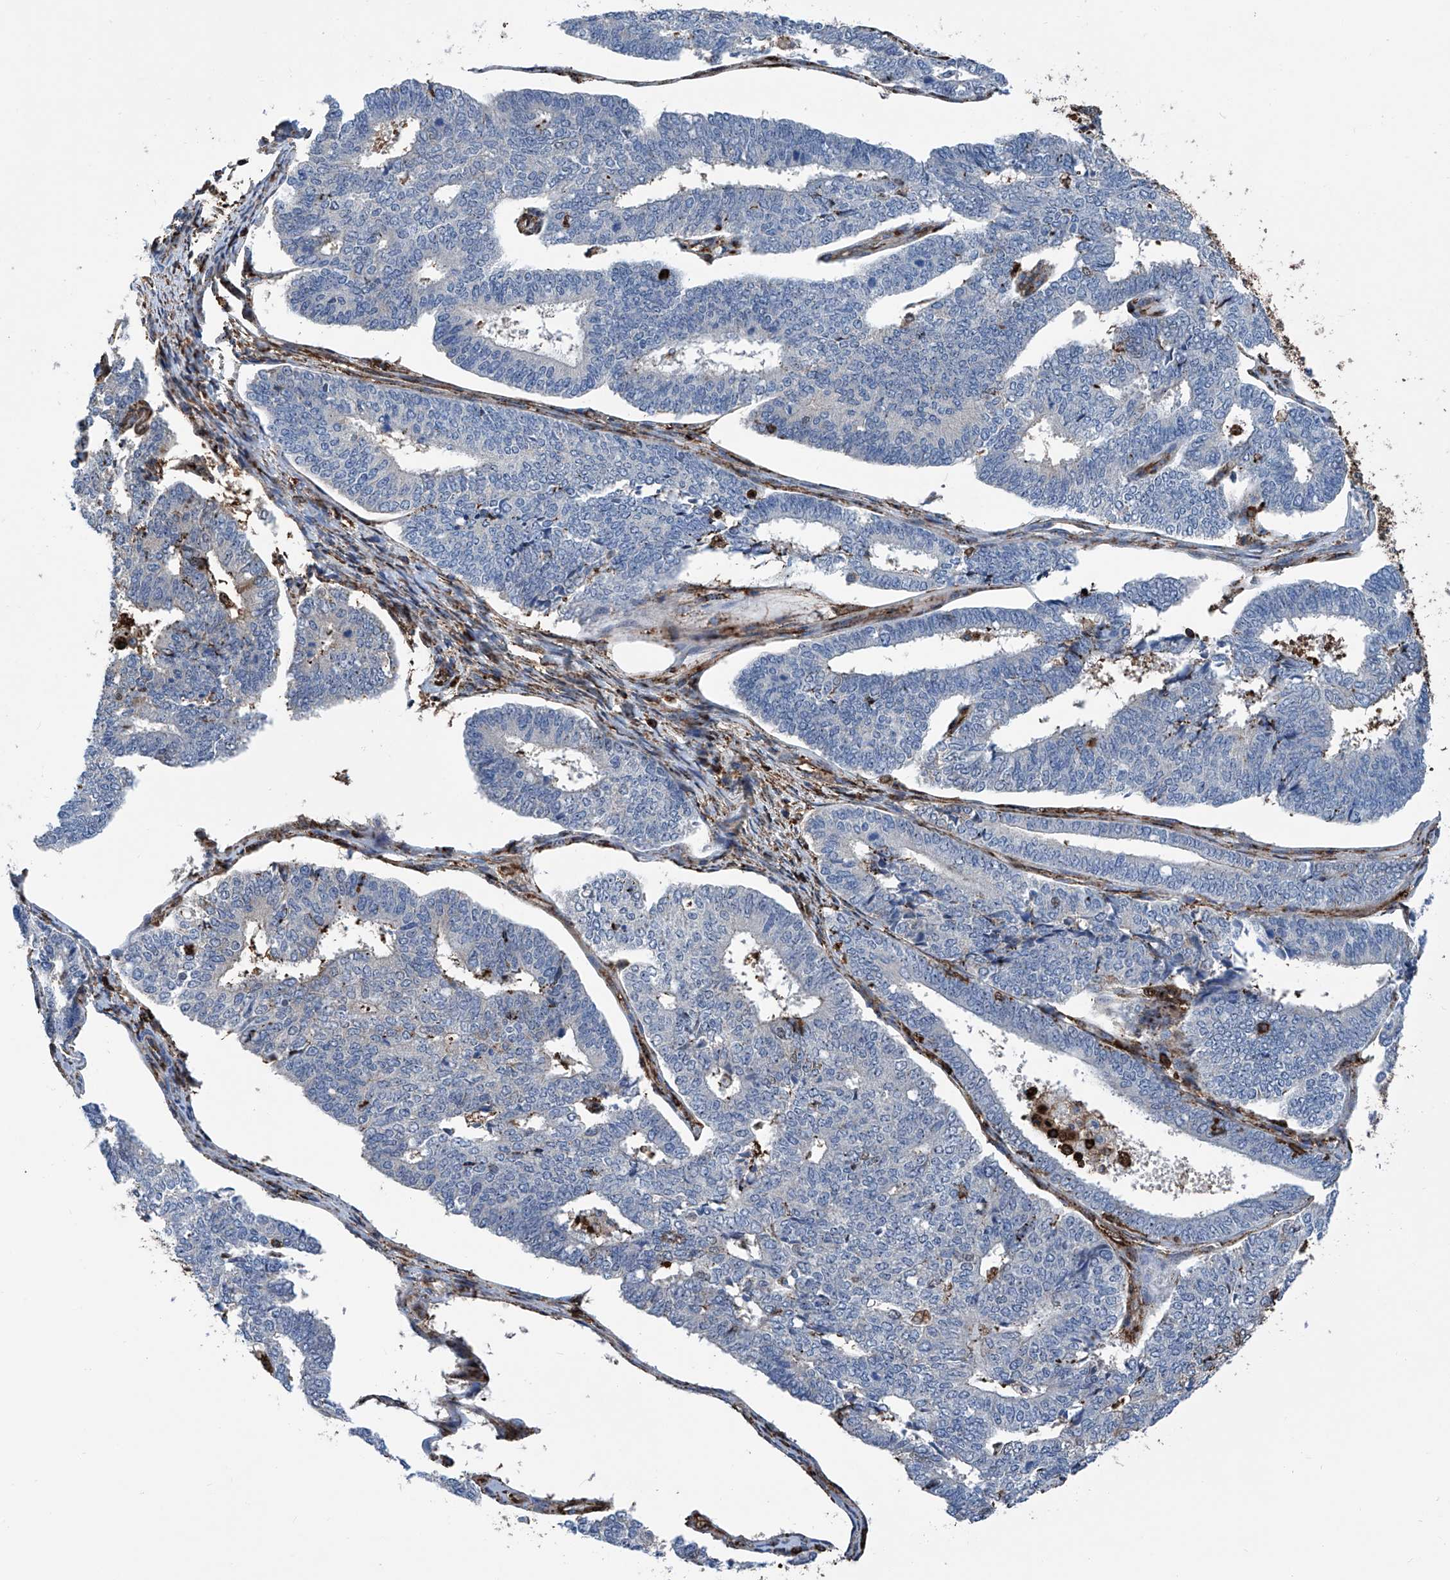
{"staining": {"intensity": "weak", "quantity": "<25%", "location": "cytoplasmic/membranous"}, "tissue": "endometrial cancer", "cell_type": "Tumor cells", "image_type": "cancer", "snomed": [{"axis": "morphology", "description": "Adenocarcinoma, NOS"}, {"axis": "topography", "description": "Endometrium"}], "caption": "Immunohistochemistry of human adenocarcinoma (endometrial) demonstrates no positivity in tumor cells.", "gene": "ZNF484", "patient": {"sex": "female", "age": 70}}